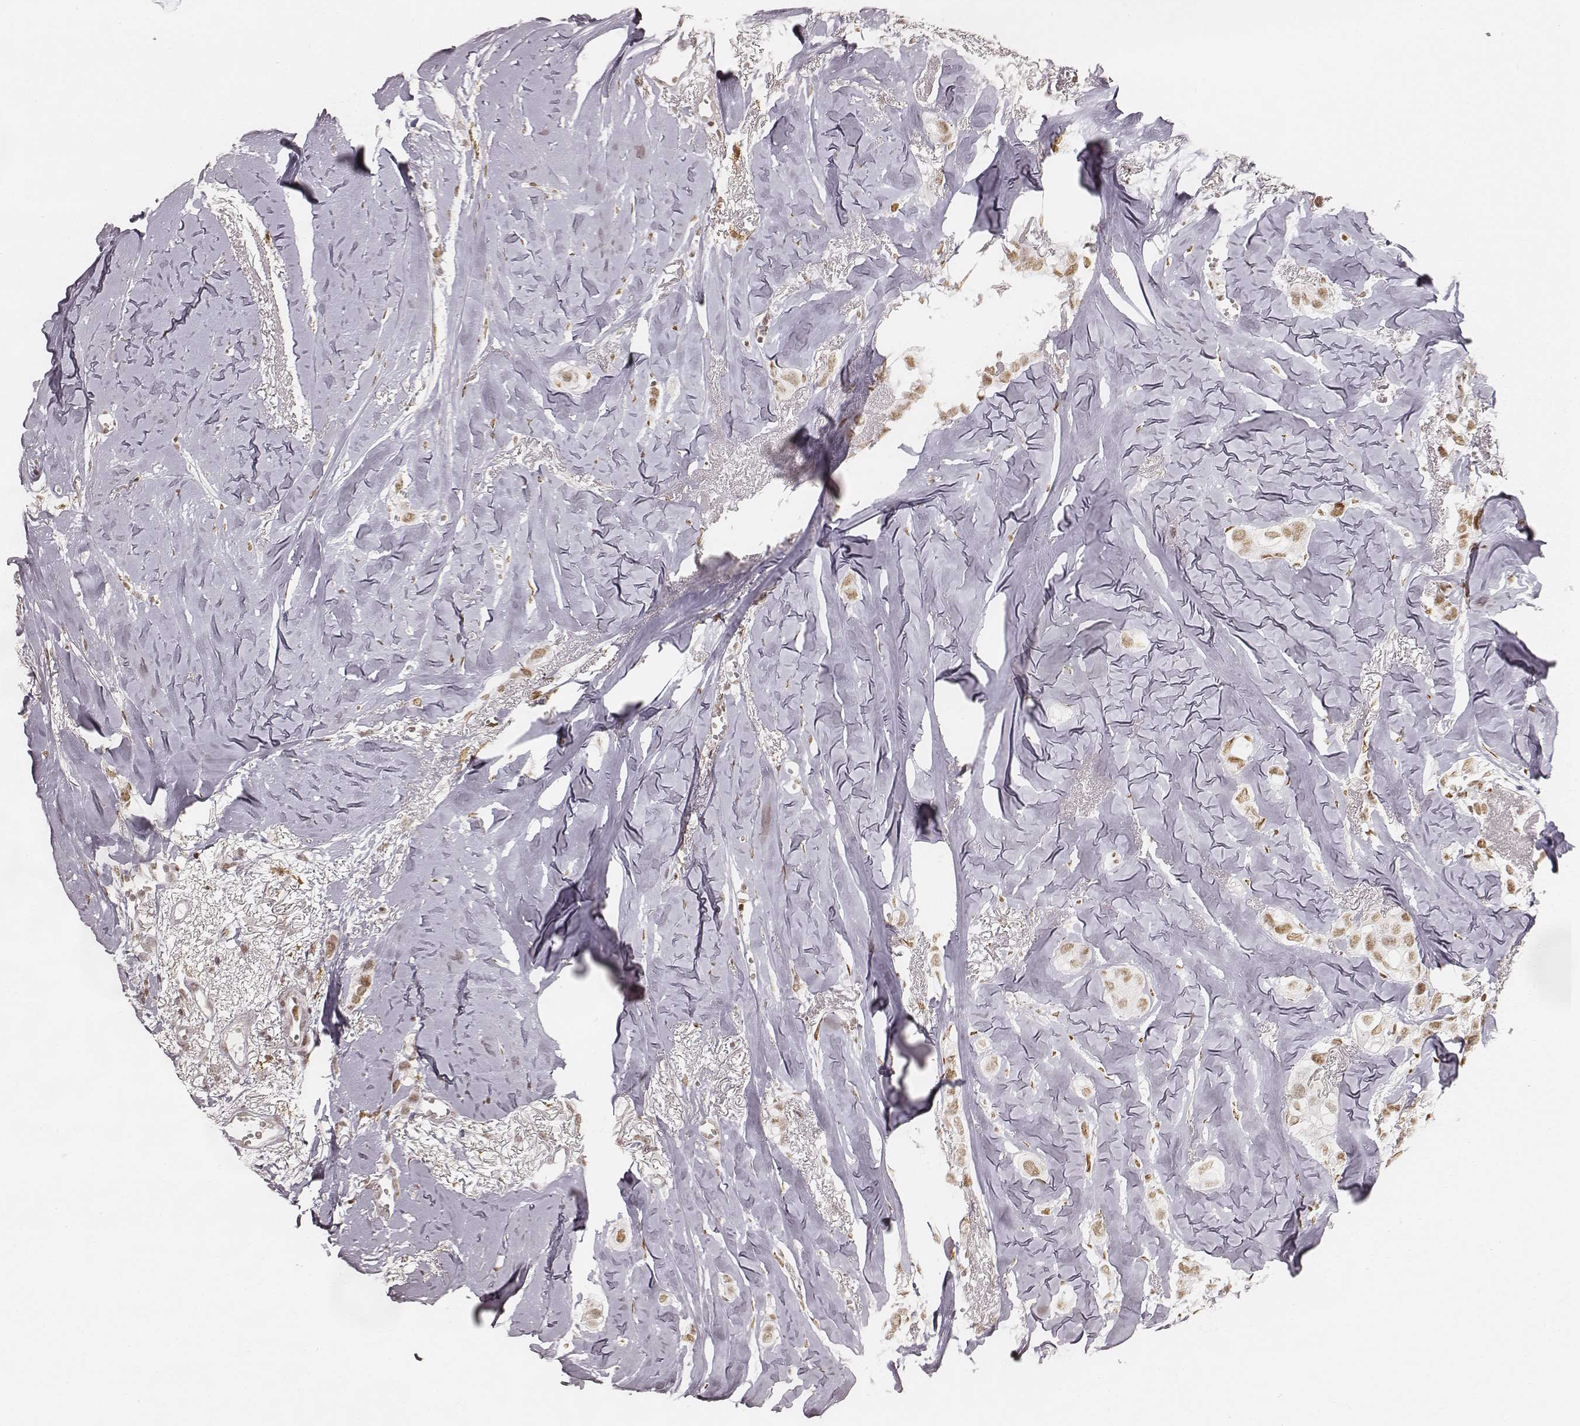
{"staining": {"intensity": "moderate", "quantity": ">75%", "location": "nuclear"}, "tissue": "breast cancer", "cell_type": "Tumor cells", "image_type": "cancer", "snomed": [{"axis": "morphology", "description": "Duct carcinoma"}, {"axis": "topography", "description": "Breast"}], "caption": "Breast cancer (intraductal carcinoma) stained with a brown dye exhibits moderate nuclear positive expression in about >75% of tumor cells.", "gene": "HNRNPC", "patient": {"sex": "female", "age": 85}}